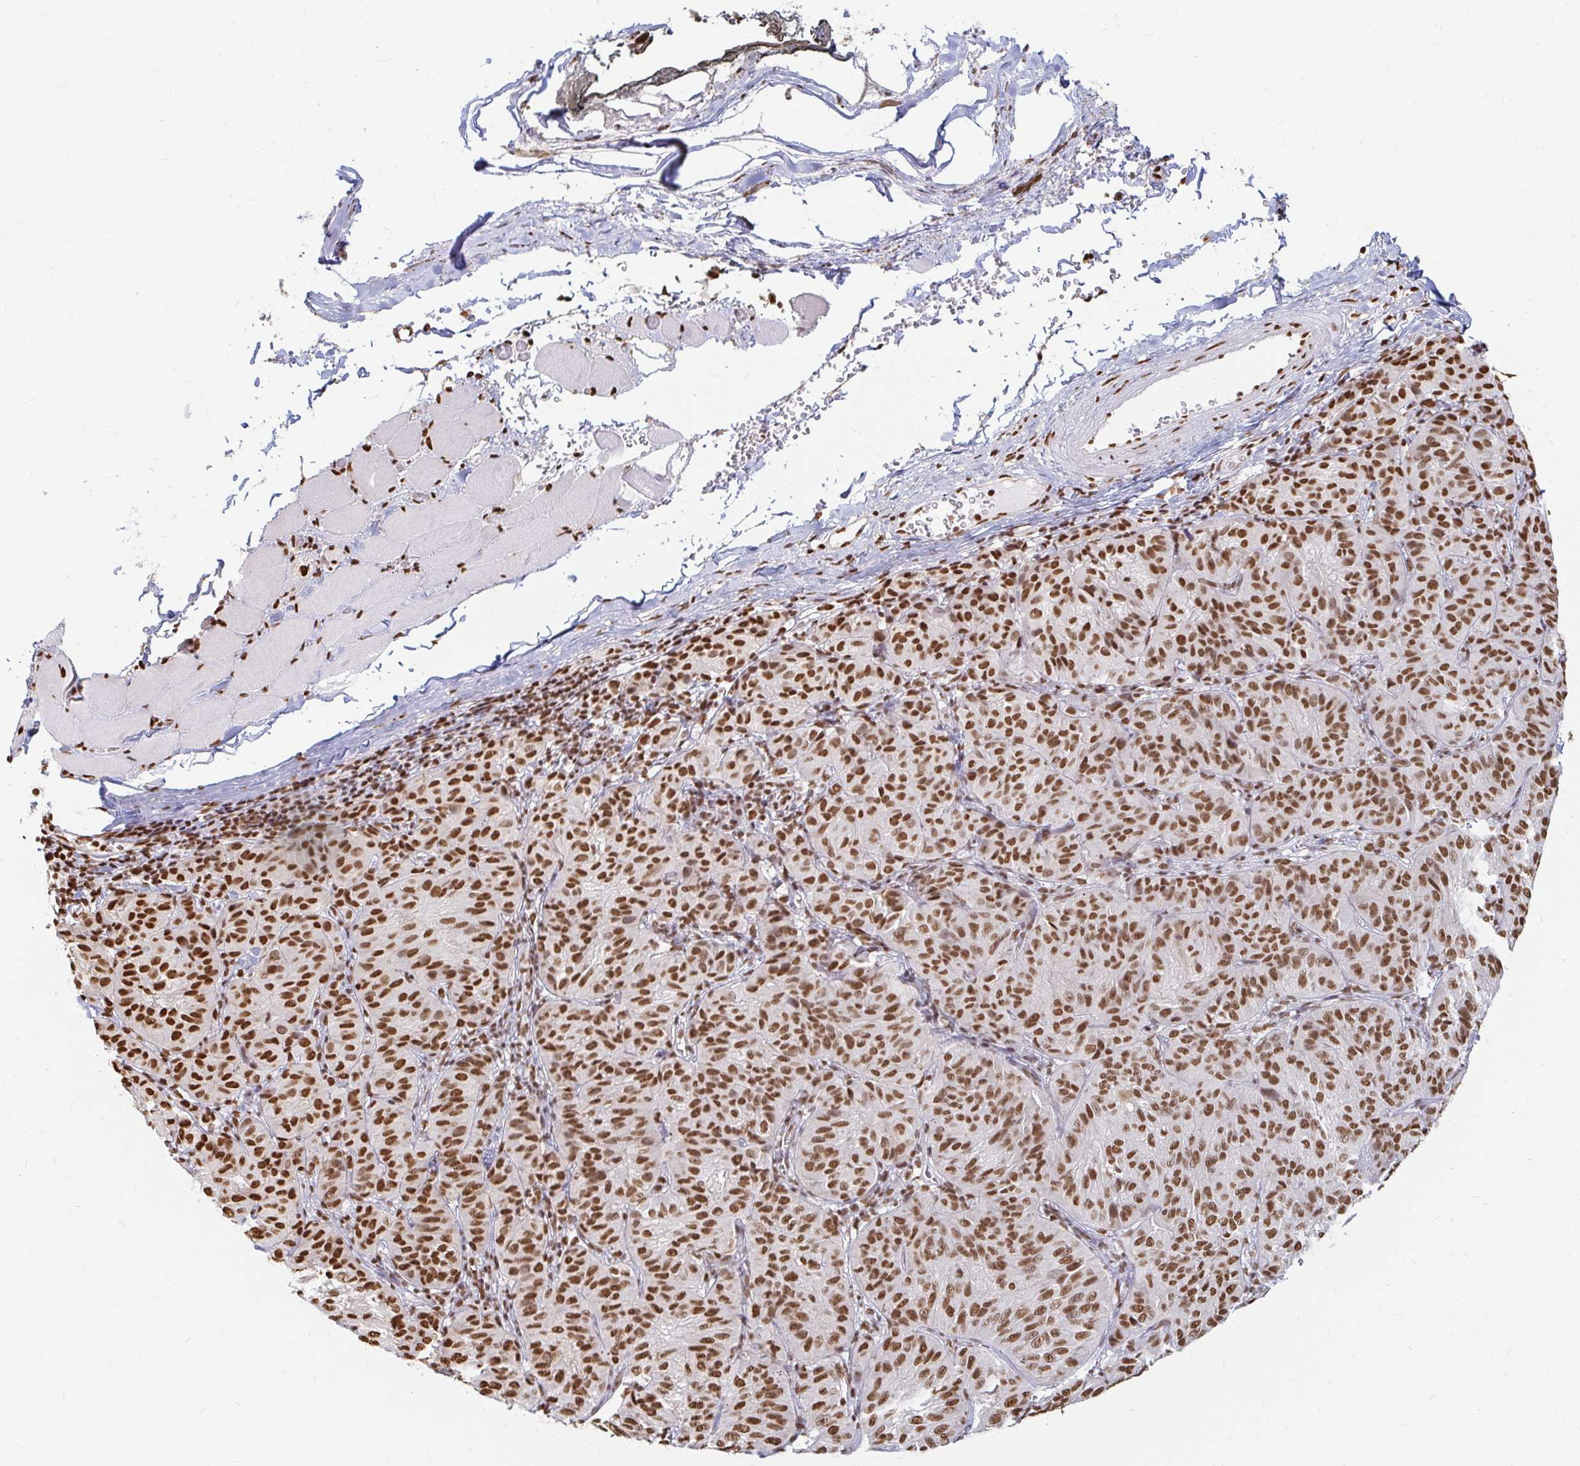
{"staining": {"intensity": "strong", "quantity": ">75%", "location": "nuclear"}, "tissue": "melanoma", "cell_type": "Tumor cells", "image_type": "cancer", "snomed": [{"axis": "morphology", "description": "Malignant melanoma, NOS"}, {"axis": "topography", "description": "Skin"}], "caption": "Strong nuclear staining is present in about >75% of tumor cells in melanoma.", "gene": "HNRNPU", "patient": {"sex": "female", "age": 72}}